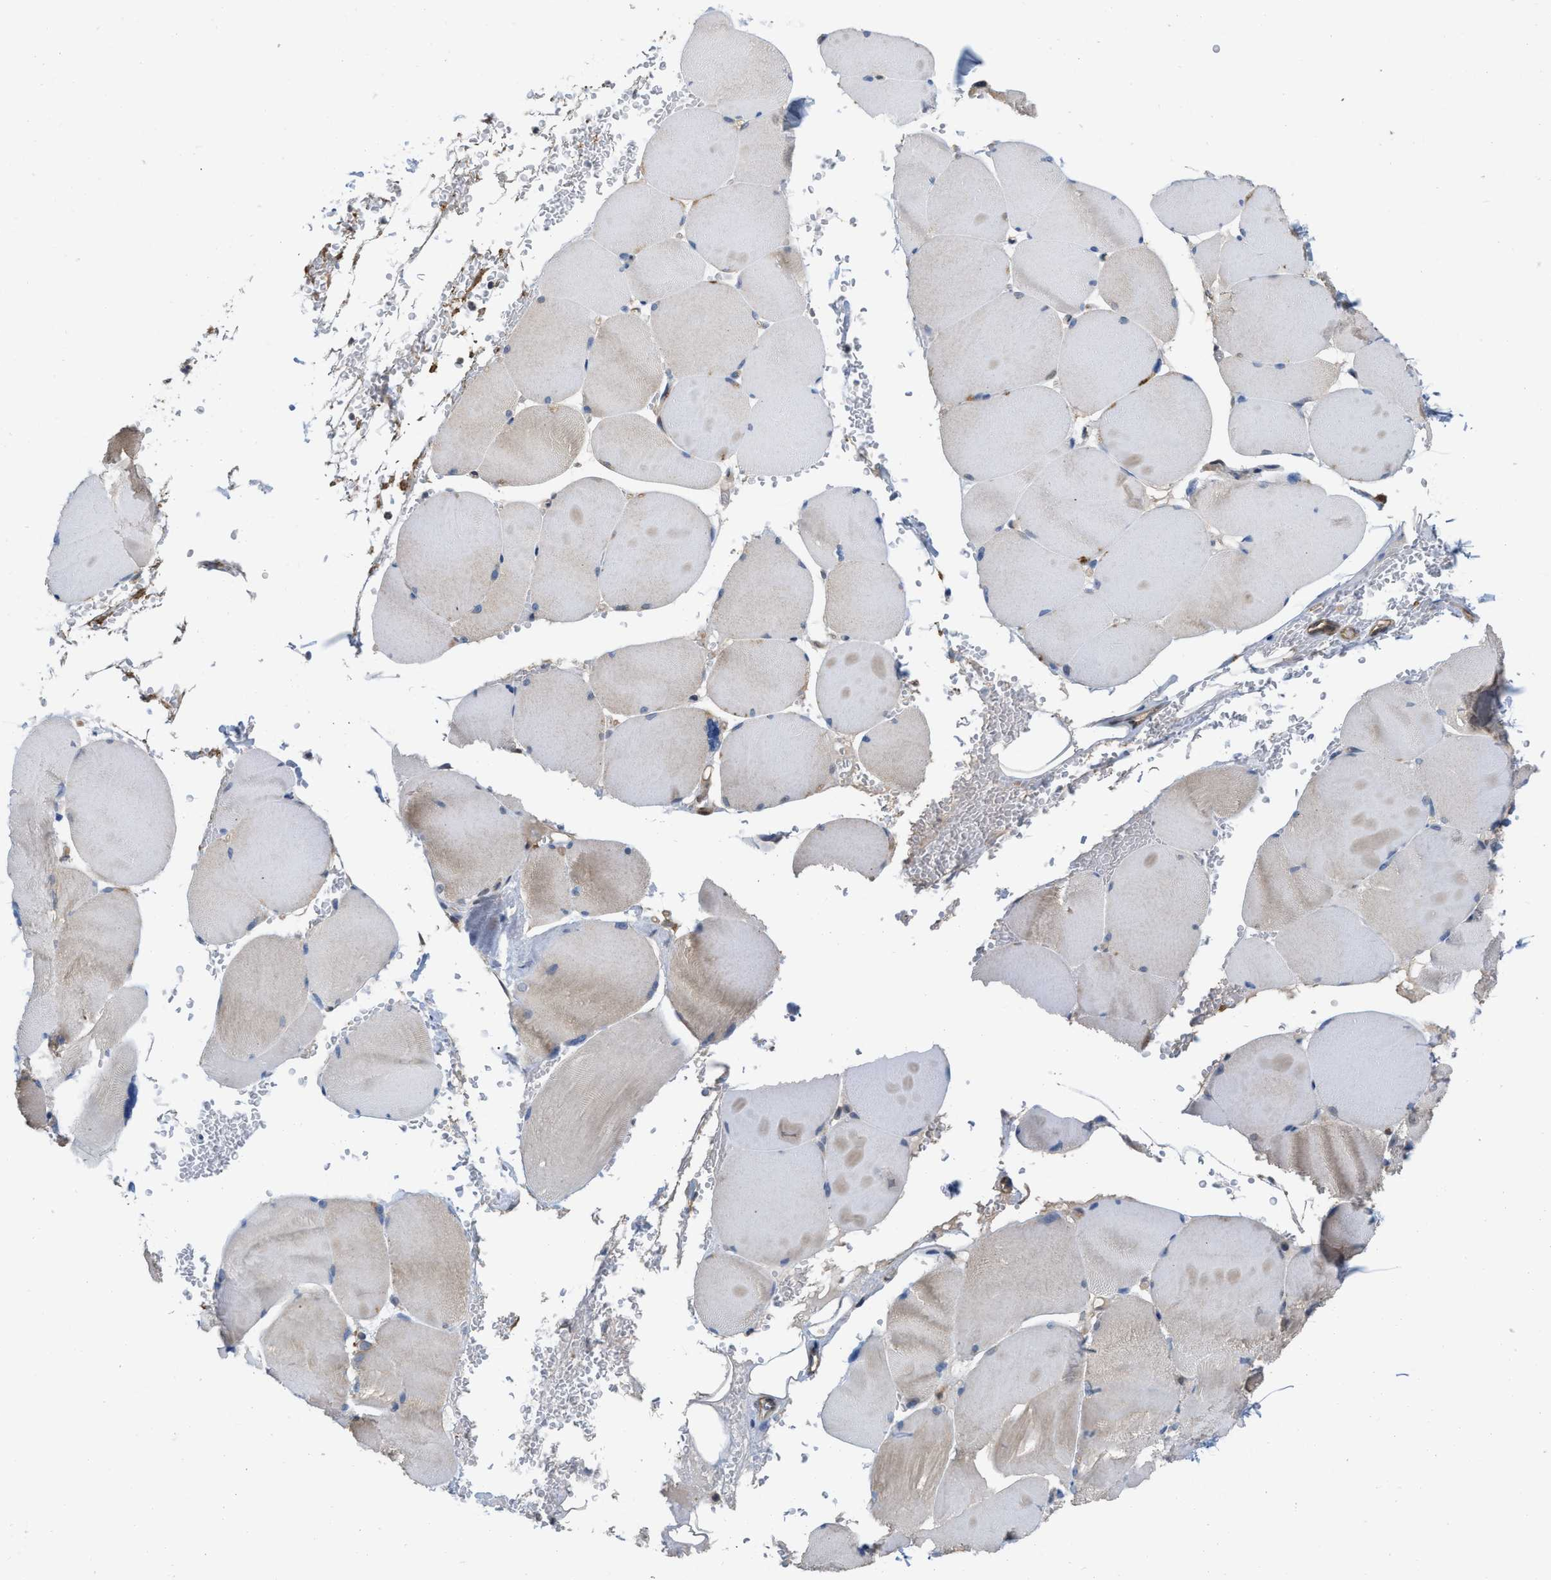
{"staining": {"intensity": "negative", "quantity": "none", "location": "none"}, "tissue": "skeletal muscle", "cell_type": "Myocytes", "image_type": "normal", "snomed": [{"axis": "morphology", "description": "Normal tissue, NOS"}, {"axis": "topography", "description": "Skin"}, {"axis": "topography", "description": "Skeletal muscle"}], "caption": "Immunohistochemical staining of normal skeletal muscle displays no significant positivity in myocytes.", "gene": "NAPEPLD", "patient": {"sex": "male", "age": 83}}